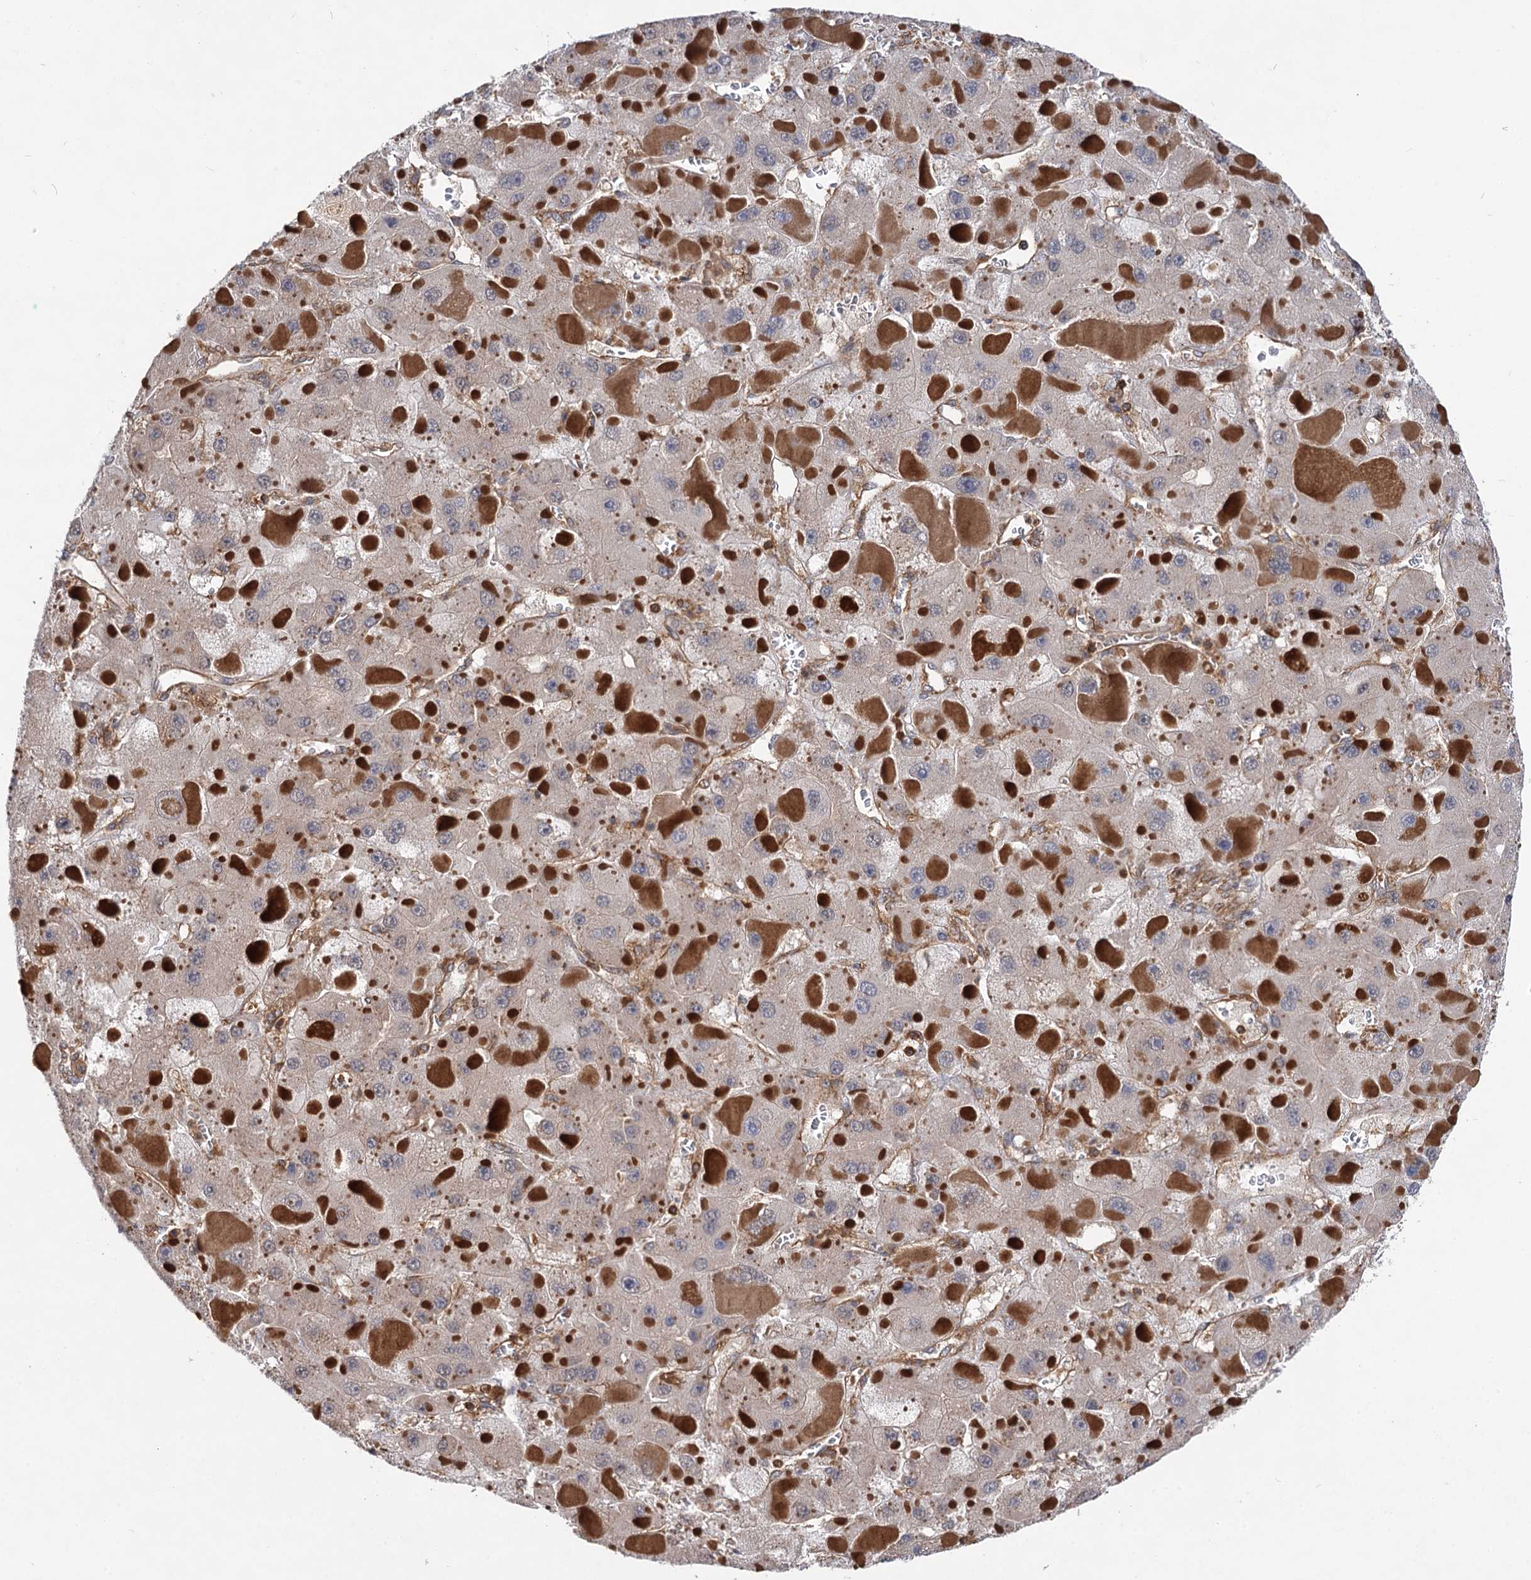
{"staining": {"intensity": "negative", "quantity": "none", "location": "none"}, "tissue": "liver cancer", "cell_type": "Tumor cells", "image_type": "cancer", "snomed": [{"axis": "morphology", "description": "Carcinoma, Hepatocellular, NOS"}, {"axis": "topography", "description": "Liver"}], "caption": "Immunohistochemical staining of liver cancer (hepatocellular carcinoma) demonstrates no significant positivity in tumor cells.", "gene": "PACS1", "patient": {"sex": "female", "age": 73}}